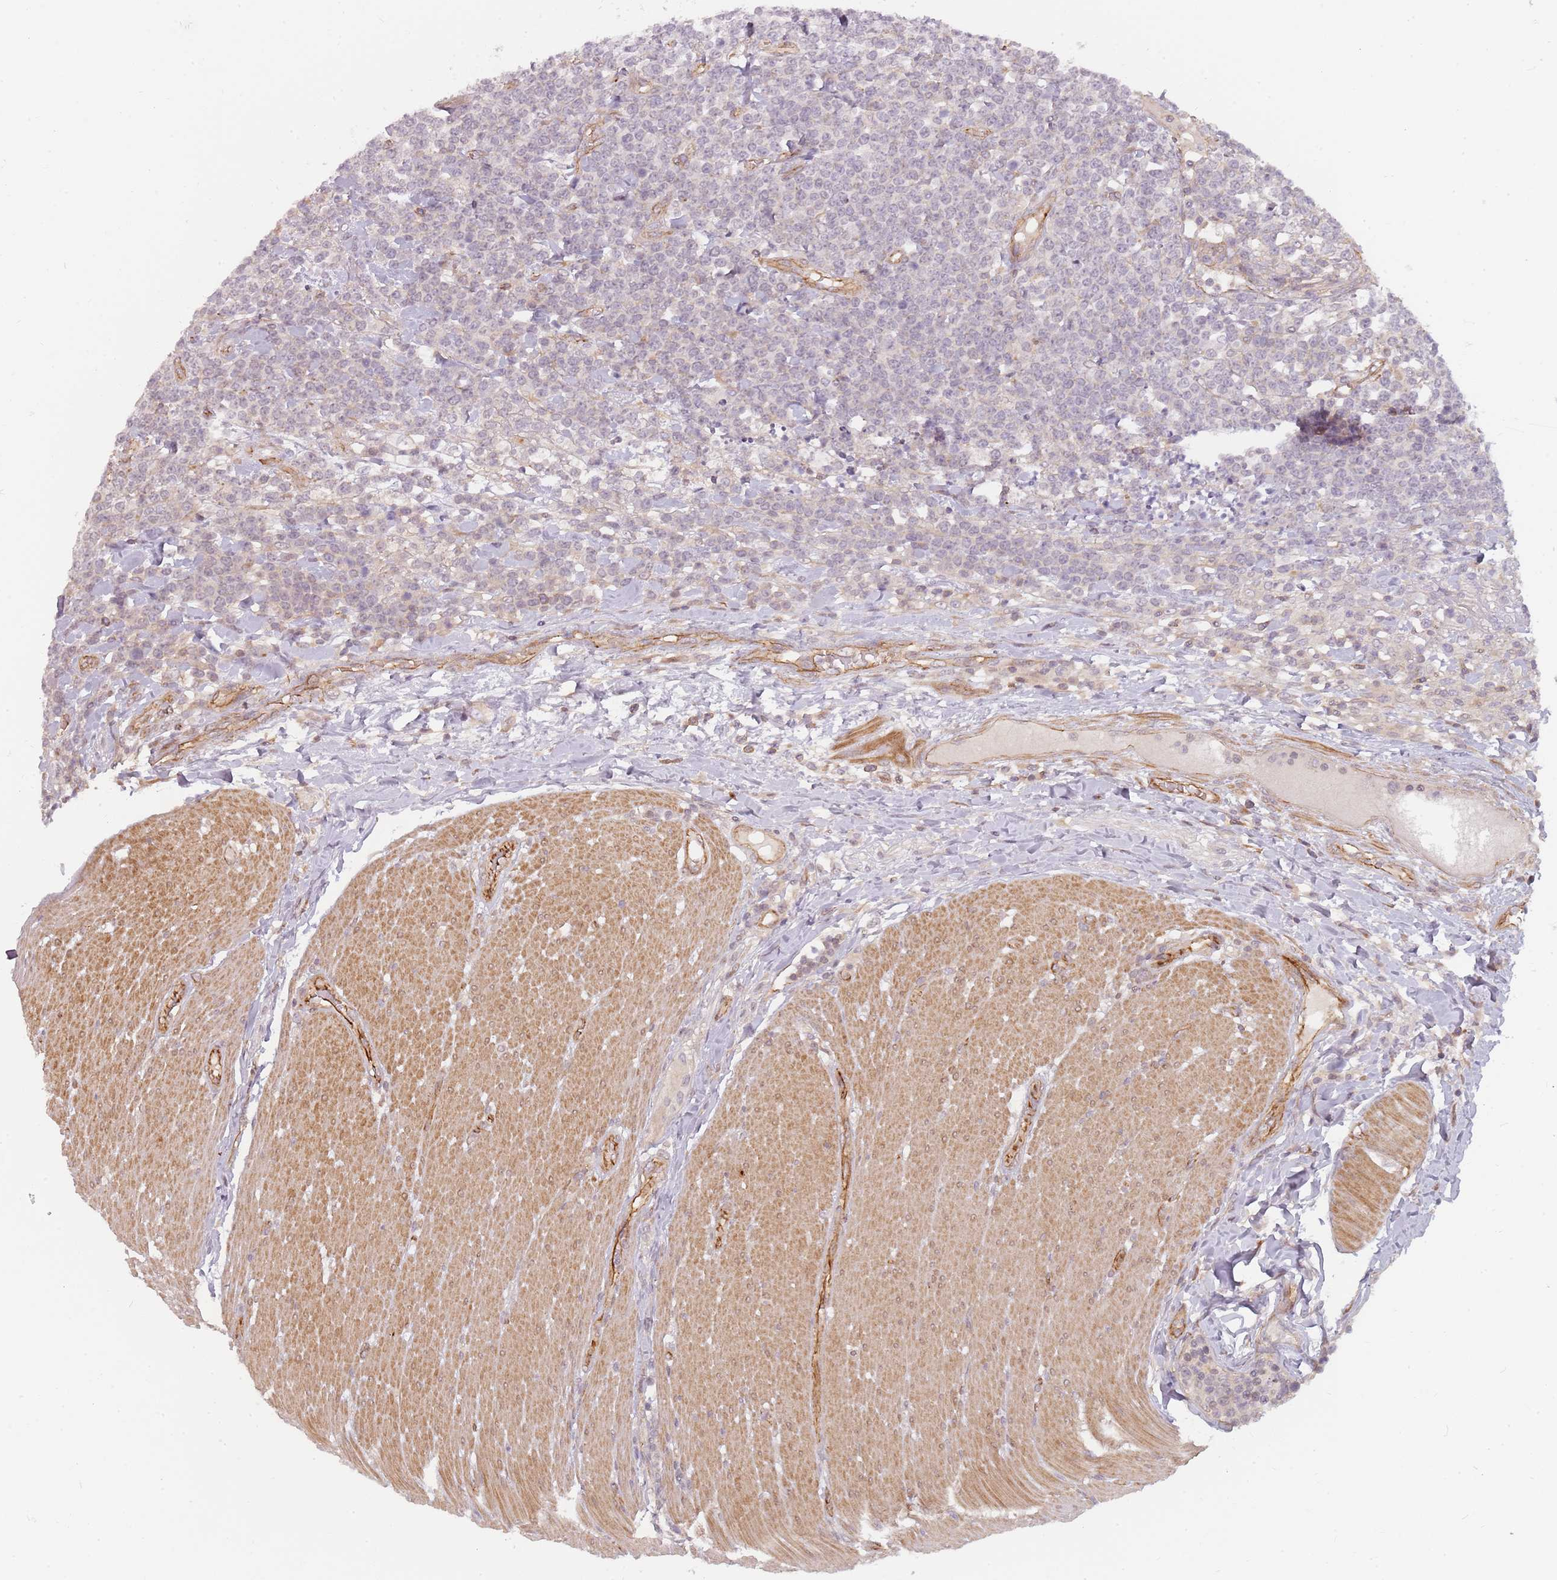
{"staining": {"intensity": "negative", "quantity": "none", "location": "none"}, "tissue": "lymphoma", "cell_type": "Tumor cells", "image_type": "cancer", "snomed": [{"axis": "morphology", "description": "Malignant lymphoma, non-Hodgkin's type, High grade"}, {"axis": "topography", "description": "Small intestine"}], "caption": "IHC micrograph of human malignant lymphoma, non-Hodgkin's type (high-grade) stained for a protein (brown), which shows no positivity in tumor cells.", "gene": "PPP1R14C", "patient": {"sex": "male", "age": 8}}